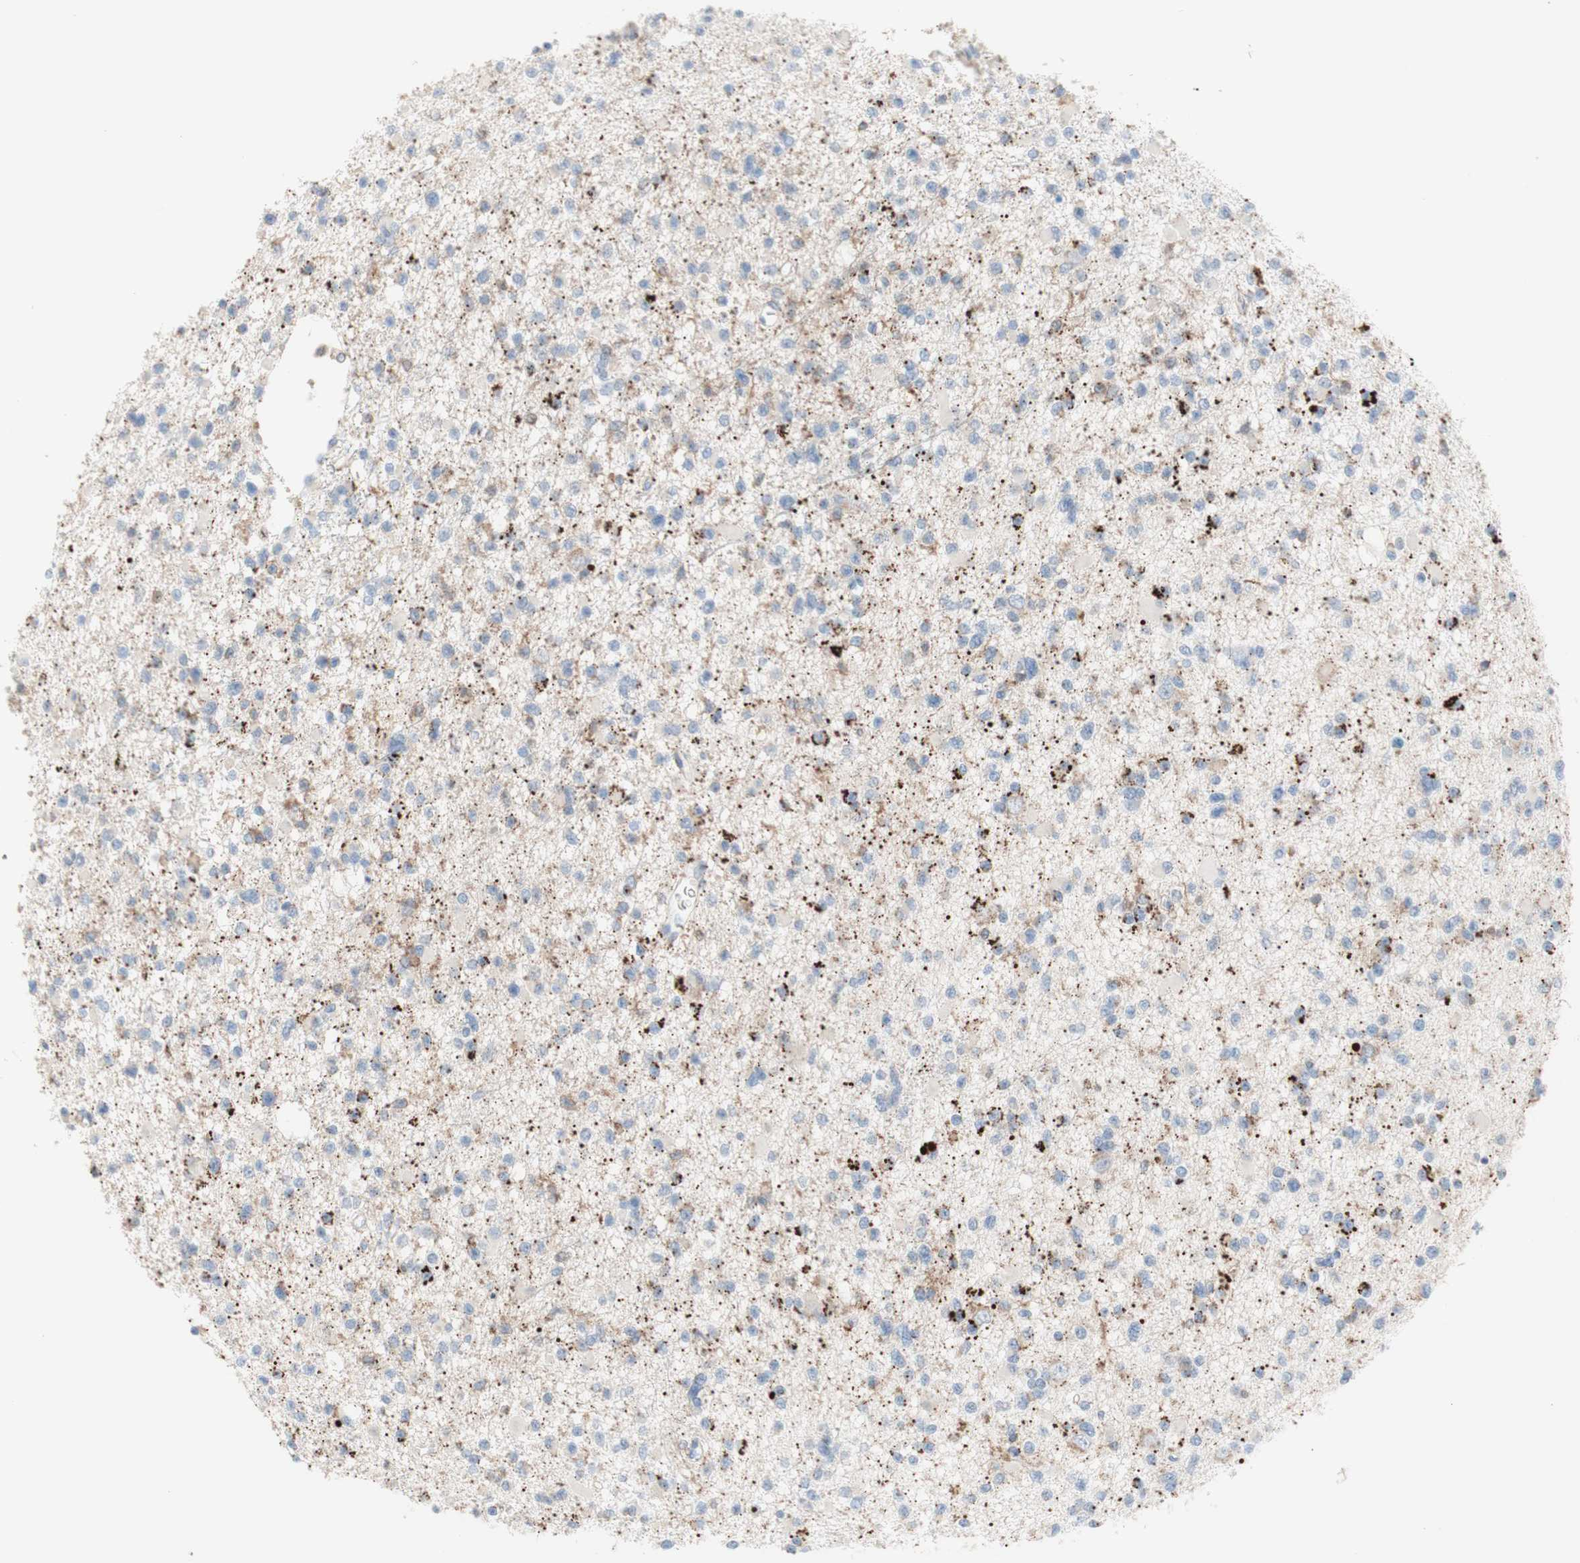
{"staining": {"intensity": "weak", "quantity": "<25%", "location": "cytoplasmic/membranous"}, "tissue": "glioma", "cell_type": "Tumor cells", "image_type": "cancer", "snomed": [{"axis": "morphology", "description": "Glioma, malignant, Low grade"}, {"axis": "topography", "description": "Brain"}], "caption": "This is a micrograph of immunohistochemistry staining of glioma, which shows no staining in tumor cells.", "gene": "SPINK6", "patient": {"sex": "female", "age": 22}}